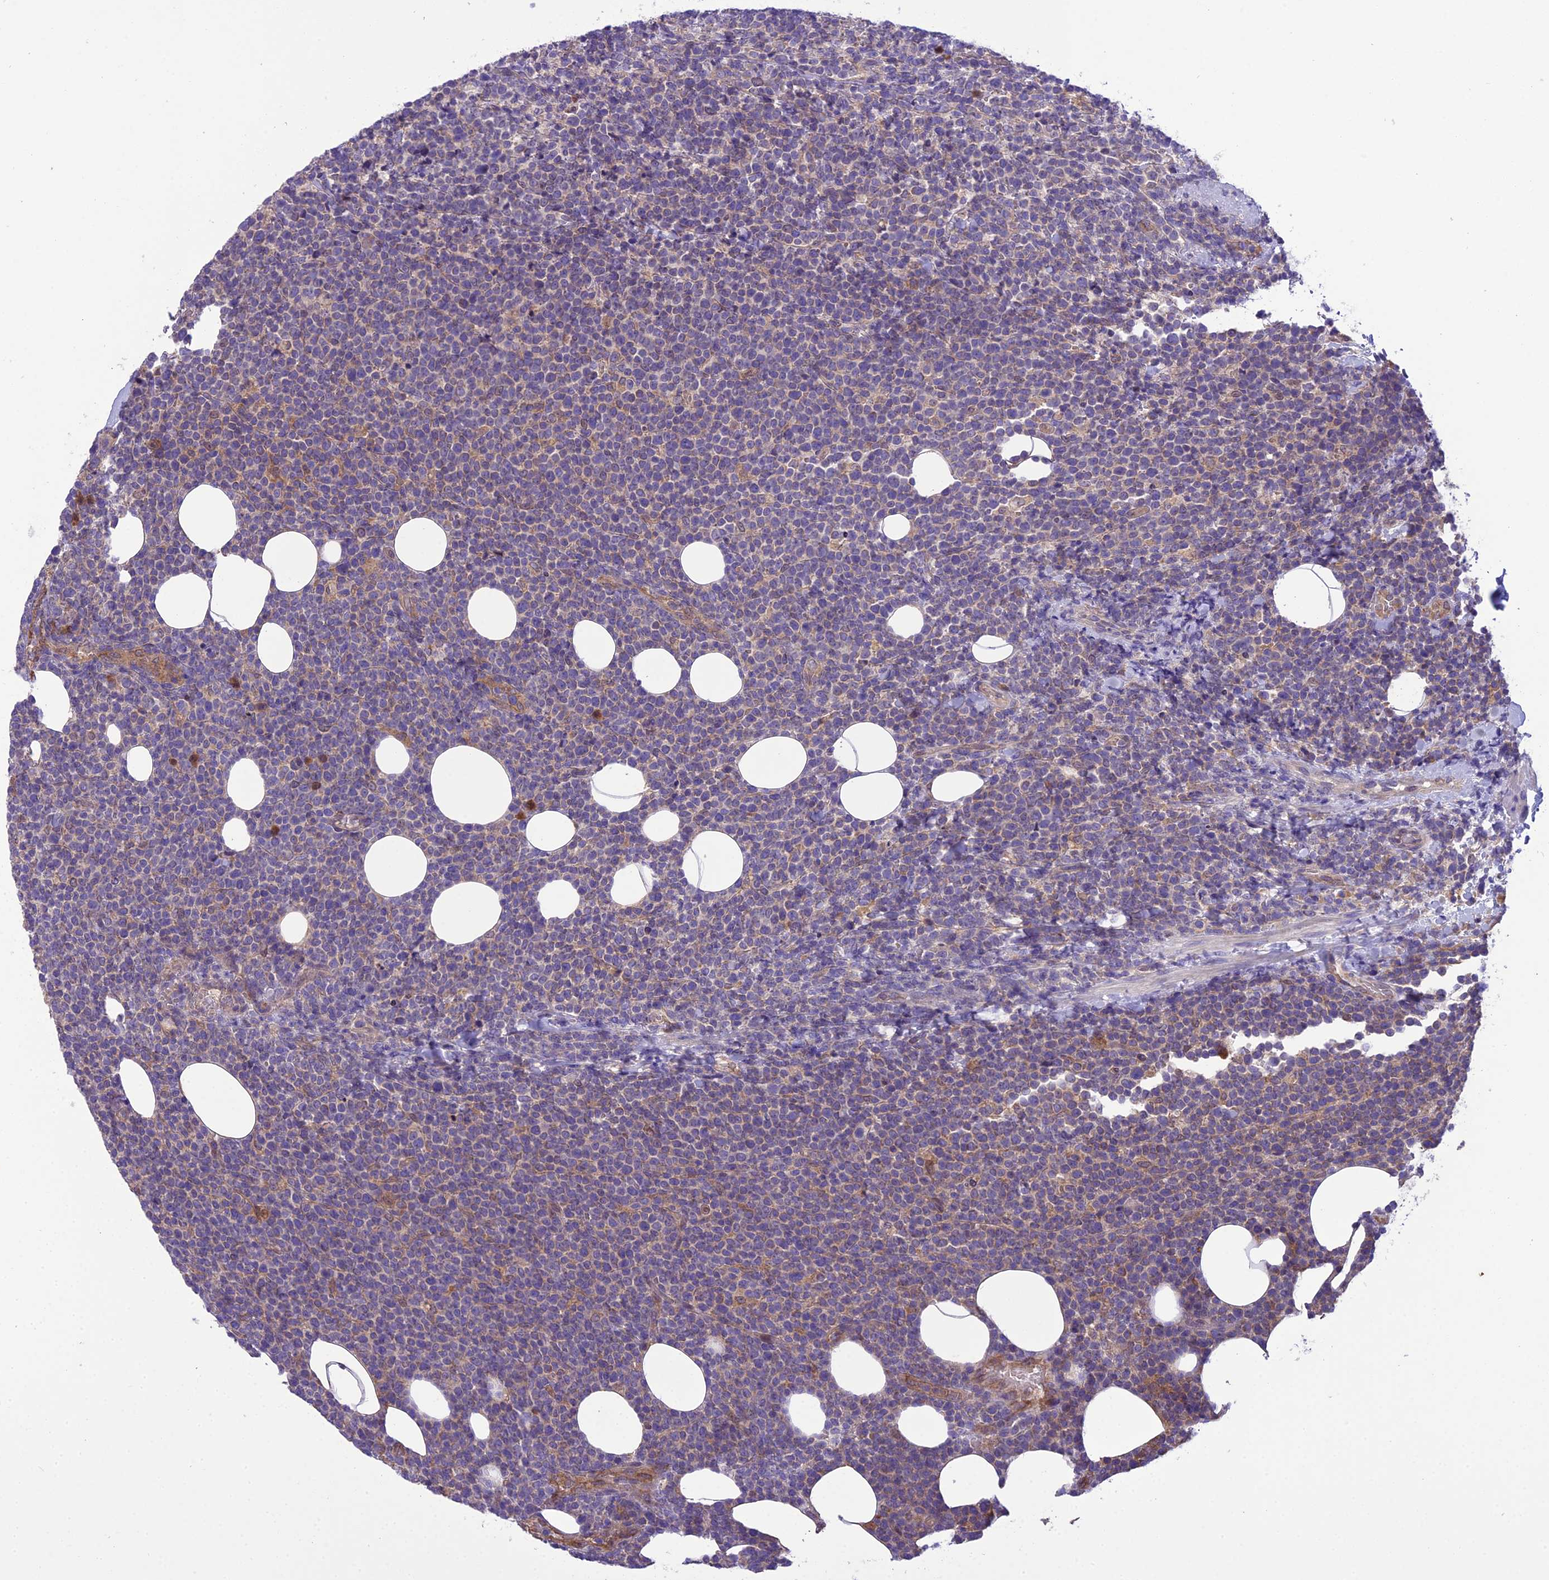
{"staining": {"intensity": "negative", "quantity": "none", "location": "none"}, "tissue": "lymphoma", "cell_type": "Tumor cells", "image_type": "cancer", "snomed": [{"axis": "morphology", "description": "Malignant lymphoma, non-Hodgkin's type, High grade"}, {"axis": "topography", "description": "Lymph node"}], "caption": "This photomicrograph is of lymphoma stained with immunohistochemistry to label a protein in brown with the nuclei are counter-stained blue. There is no positivity in tumor cells. (DAB (3,3'-diaminobenzidine) IHC, high magnification).", "gene": "BORCS6", "patient": {"sex": "male", "age": 61}}